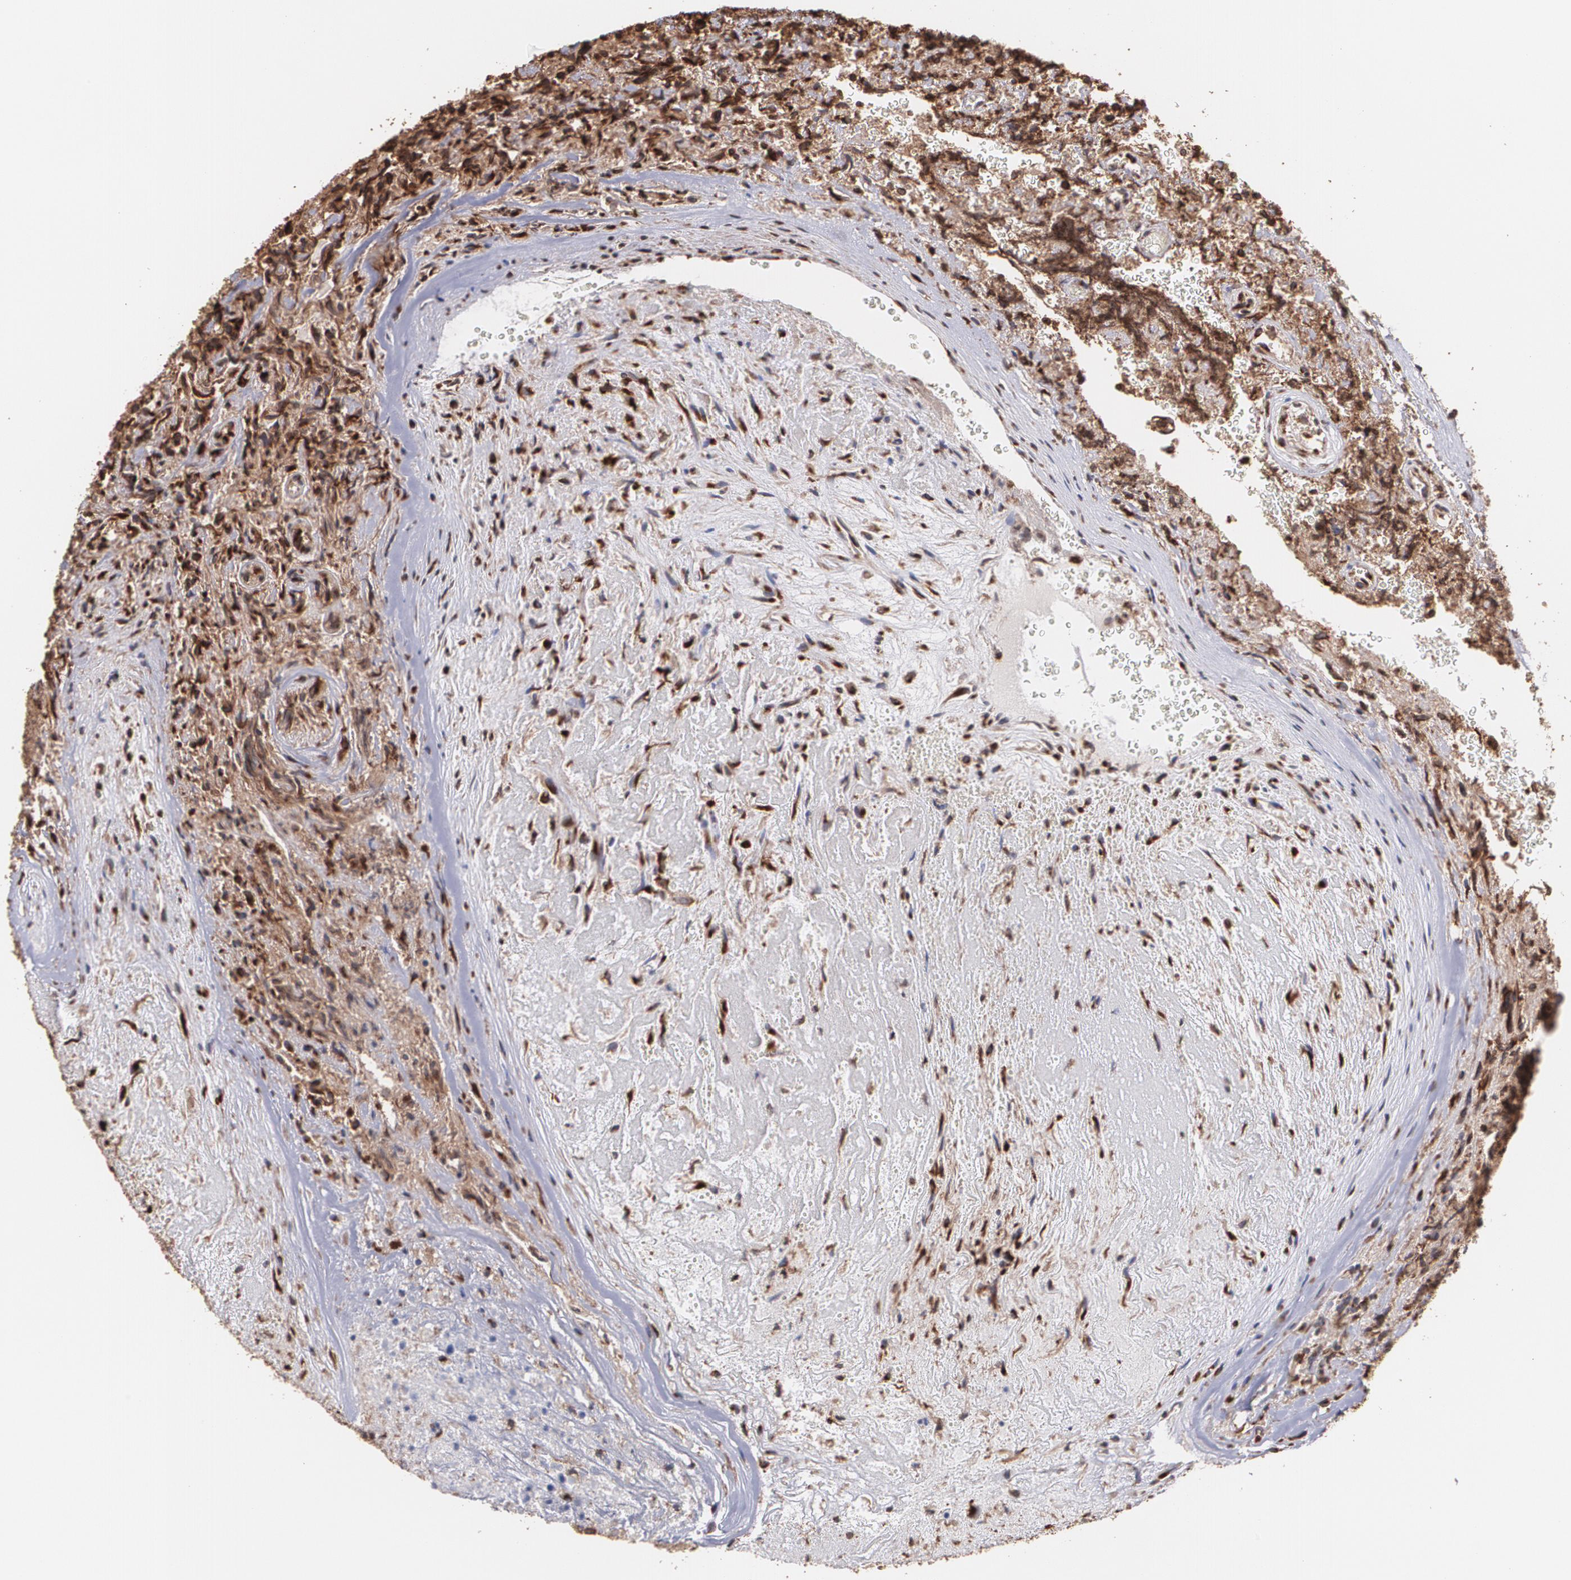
{"staining": {"intensity": "strong", "quantity": ">75%", "location": "cytoplasmic/membranous"}, "tissue": "glioma", "cell_type": "Tumor cells", "image_type": "cancer", "snomed": [{"axis": "morphology", "description": "Normal tissue, NOS"}, {"axis": "morphology", "description": "Glioma, malignant, High grade"}, {"axis": "topography", "description": "Cerebral cortex"}], "caption": "Human high-grade glioma (malignant) stained with a brown dye shows strong cytoplasmic/membranous positive expression in about >75% of tumor cells.", "gene": "TRIP11", "patient": {"sex": "male", "age": 75}}